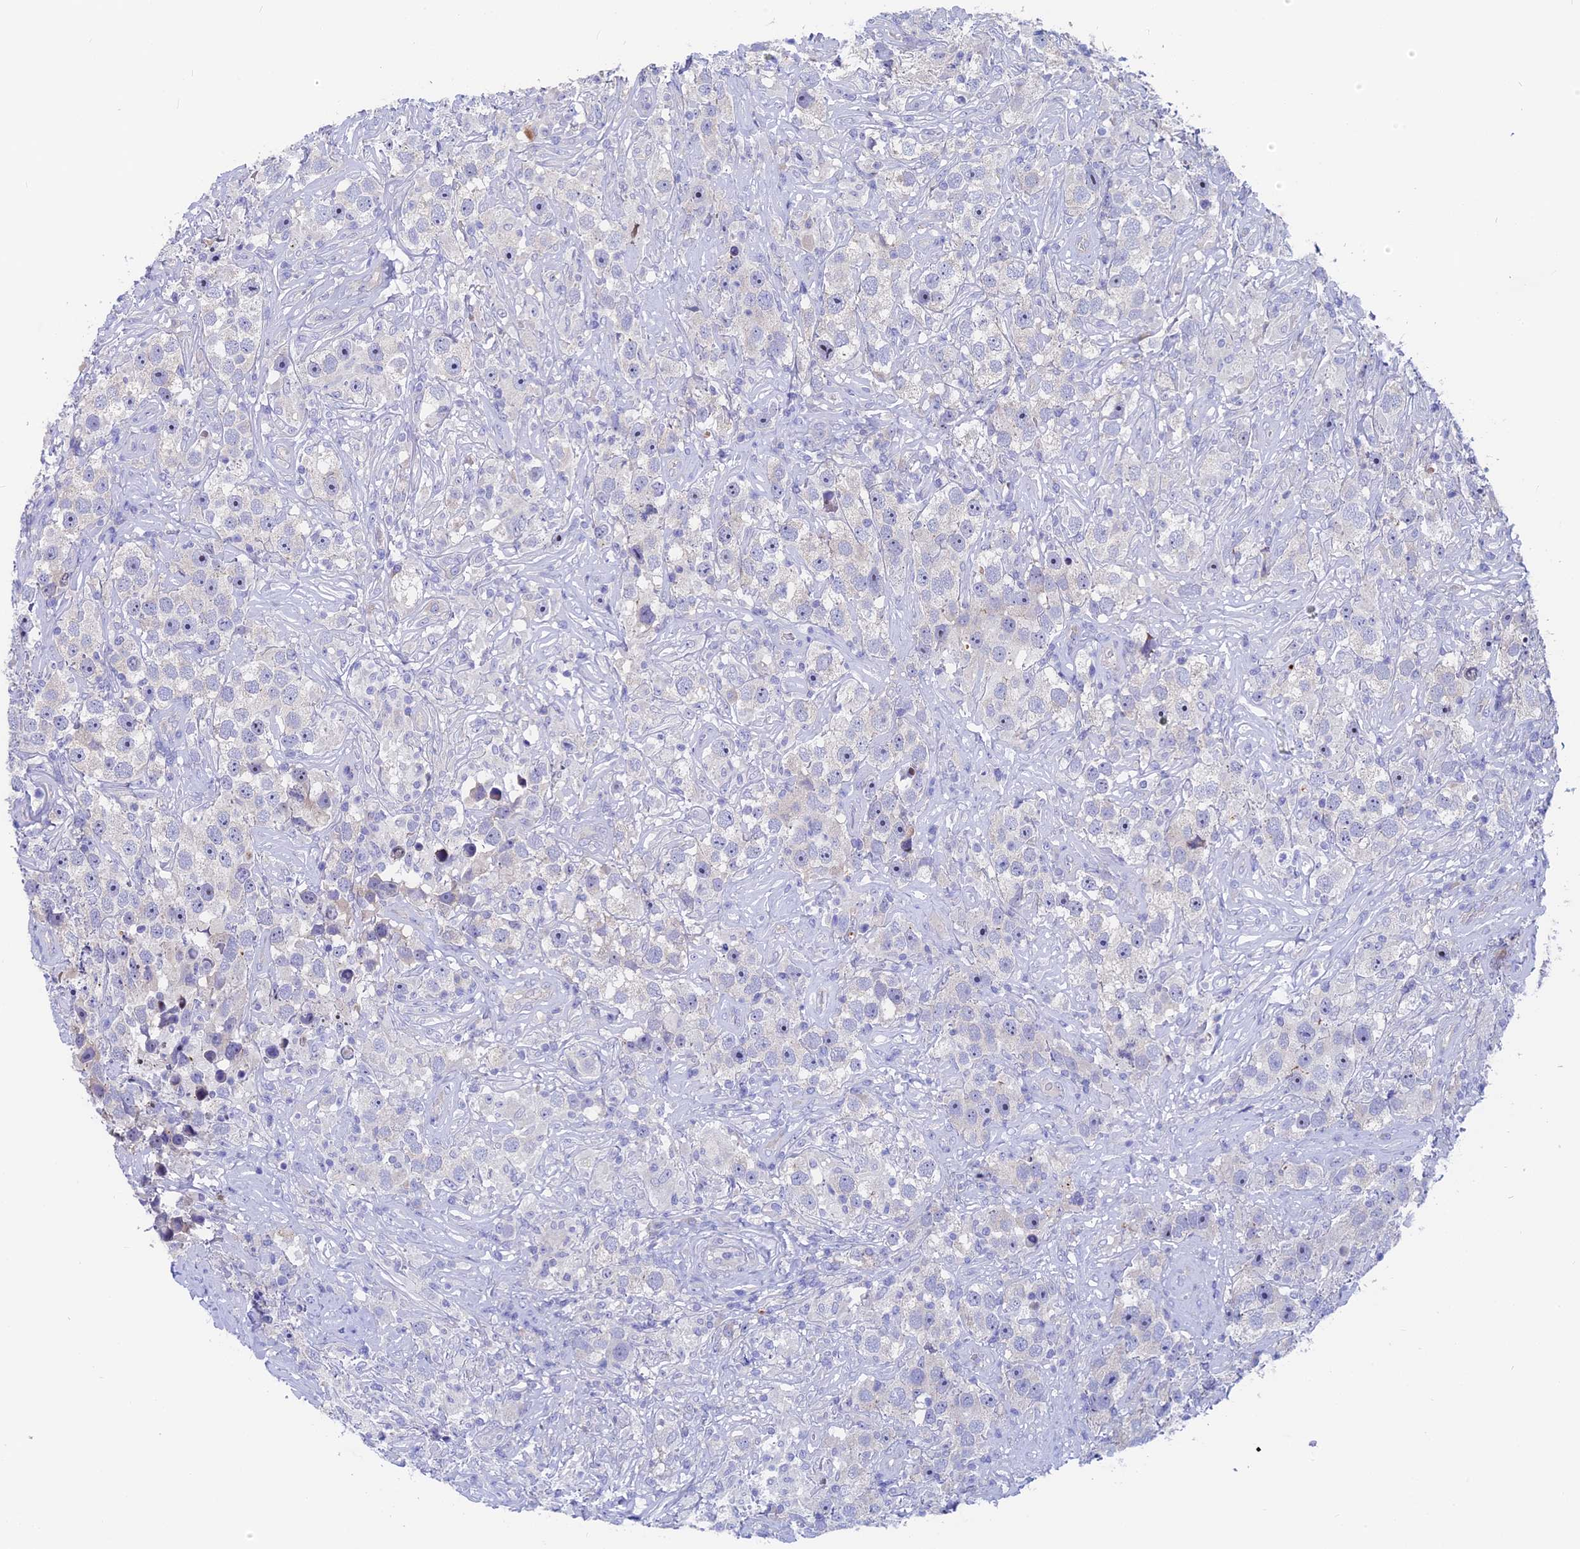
{"staining": {"intensity": "negative", "quantity": "none", "location": "none"}, "tissue": "testis cancer", "cell_type": "Tumor cells", "image_type": "cancer", "snomed": [{"axis": "morphology", "description": "Seminoma, NOS"}, {"axis": "topography", "description": "Testis"}], "caption": "The photomicrograph displays no significant expression in tumor cells of seminoma (testis). (Stains: DAB (3,3'-diaminobenzidine) immunohistochemistry with hematoxylin counter stain, Microscopy: brightfield microscopy at high magnification).", "gene": "TENT4B", "patient": {"sex": "male", "age": 49}}